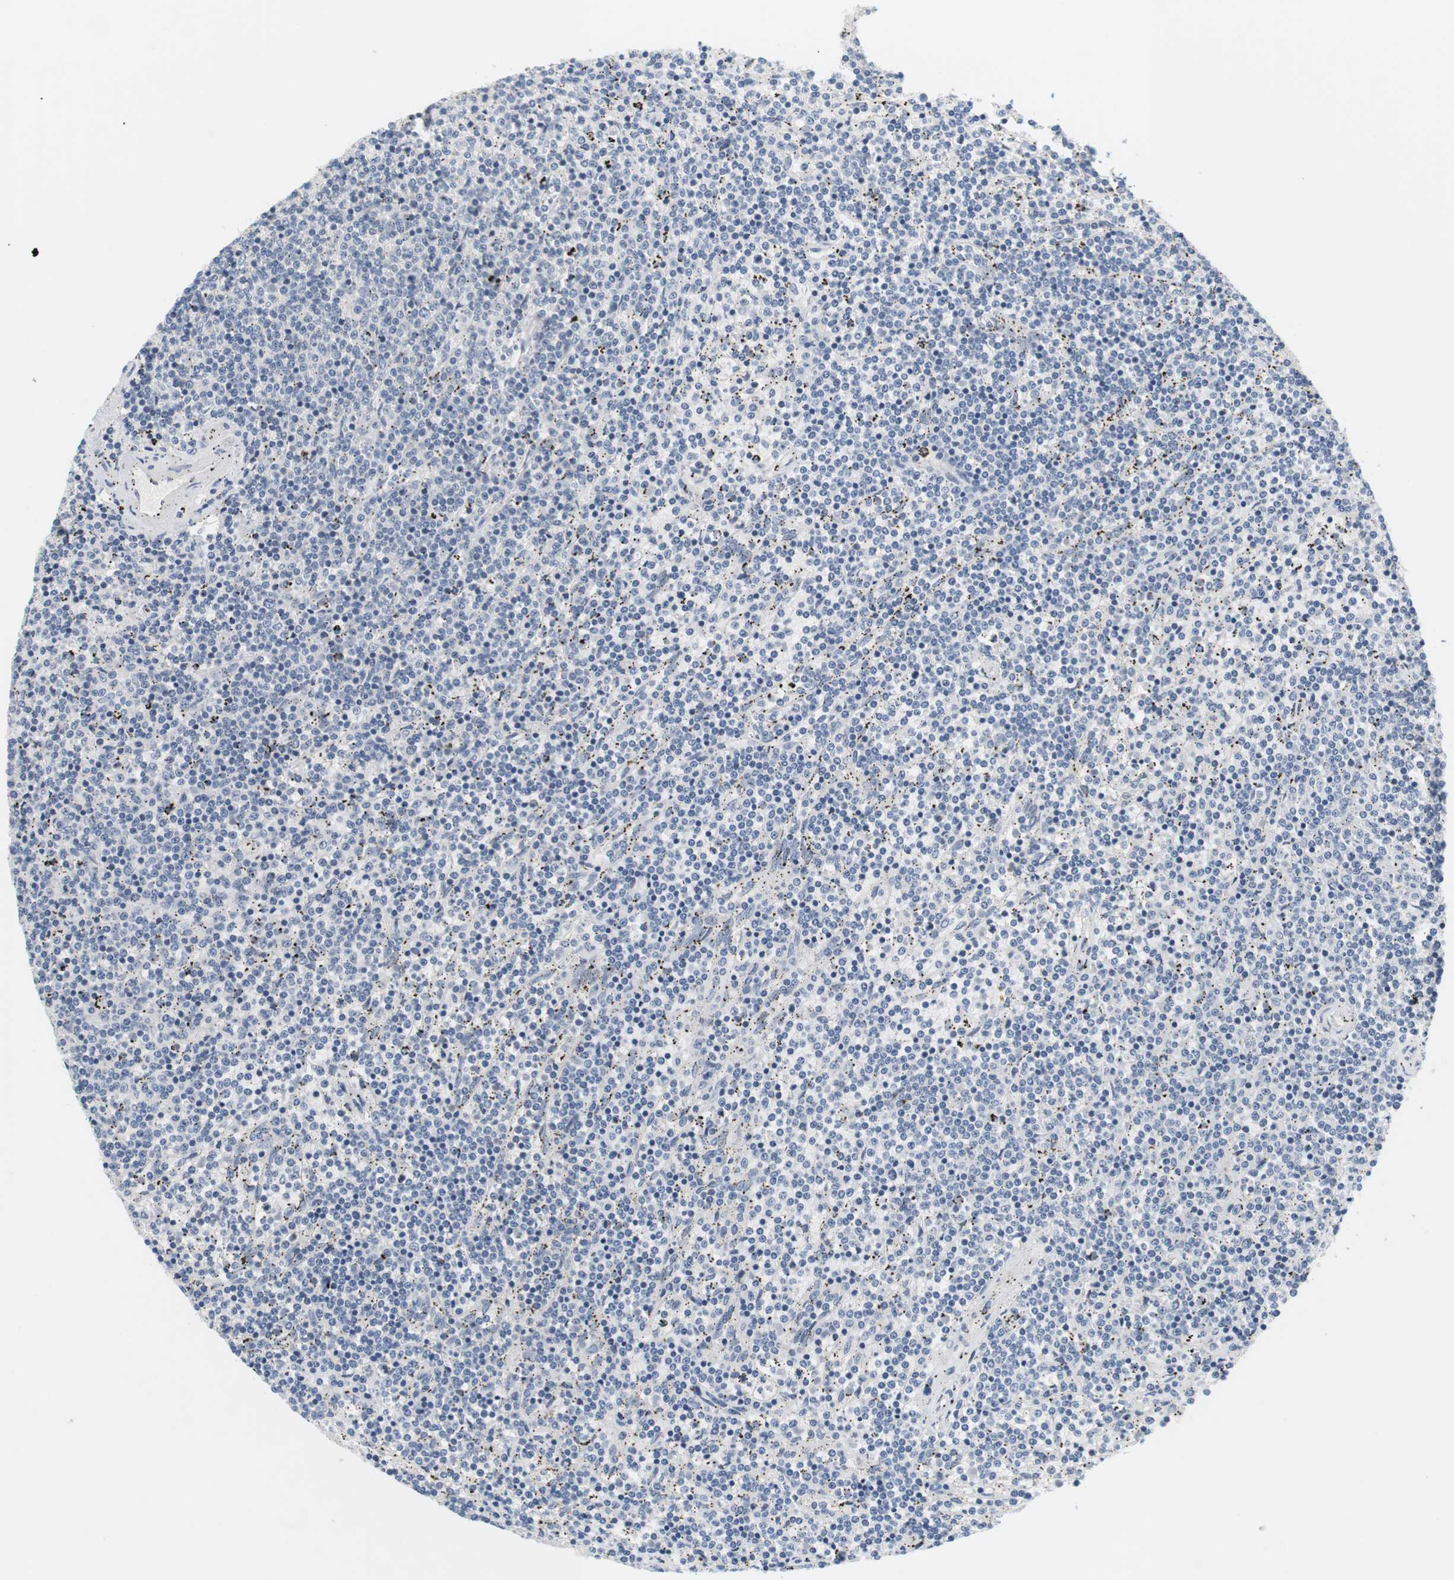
{"staining": {"intensity": "negative", "quantity": "none", "location": "none"}, "tissue": "lymphoma", "cell_type": "Tumor cells", "image_type": "cancer", "snomed": [{"axis": "morphology", "description": "Malignant lymphoma, non-Hodgkin's type, Low grade"}, {"axis": "topography", "description": "Spleen"}], "caption": "IHC micrograph of human low-grade malignant lymphoma, non-Hodgkin's type stained for a protein (brown), which shows no expression in tumor cells.", "gene": "EVA1C", "patient": {"sex": "female", "age": 50}}